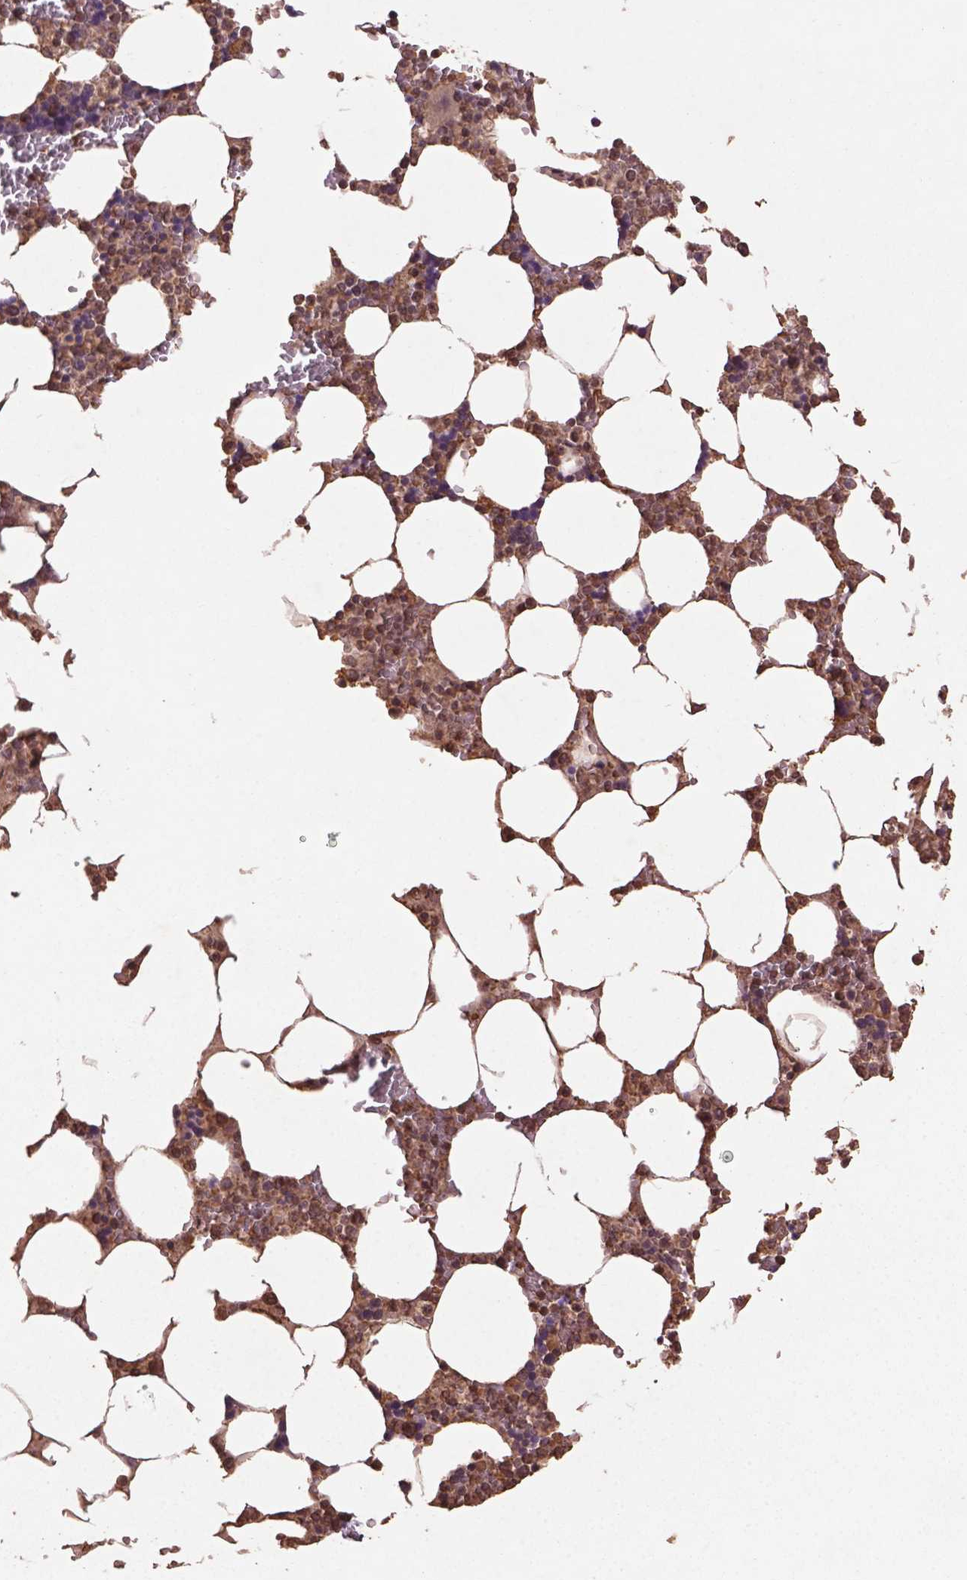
{"staining": {"intensity": "moderate", "quantity": ">75%", "location": "cytoplasmic/membranous,nuclear"}, "tissue": "bone marrow", "cell_type": "Hematopoietic cells", "image_type": "normal", "snomed": [{"axis": "morphology", "description": "Normal tissue, NOS"}, {"axis": "topography", "description": "Bone marrow"}], "caption": "Immunohistochemical staining of unremarkable bone marrow shows medium levels of moderate cytoplasmic/membranous,nuclear staining in approximately >75% of hematopoietic cells. The staining is performed using DAB (3,3'-diaminobenzidine) brown chromogen to label protein expression. The nuclei are counter-stained blue using hematoxylin.", "gene": "BABAM1", "patient": {"sex": "male", "age": 64}}